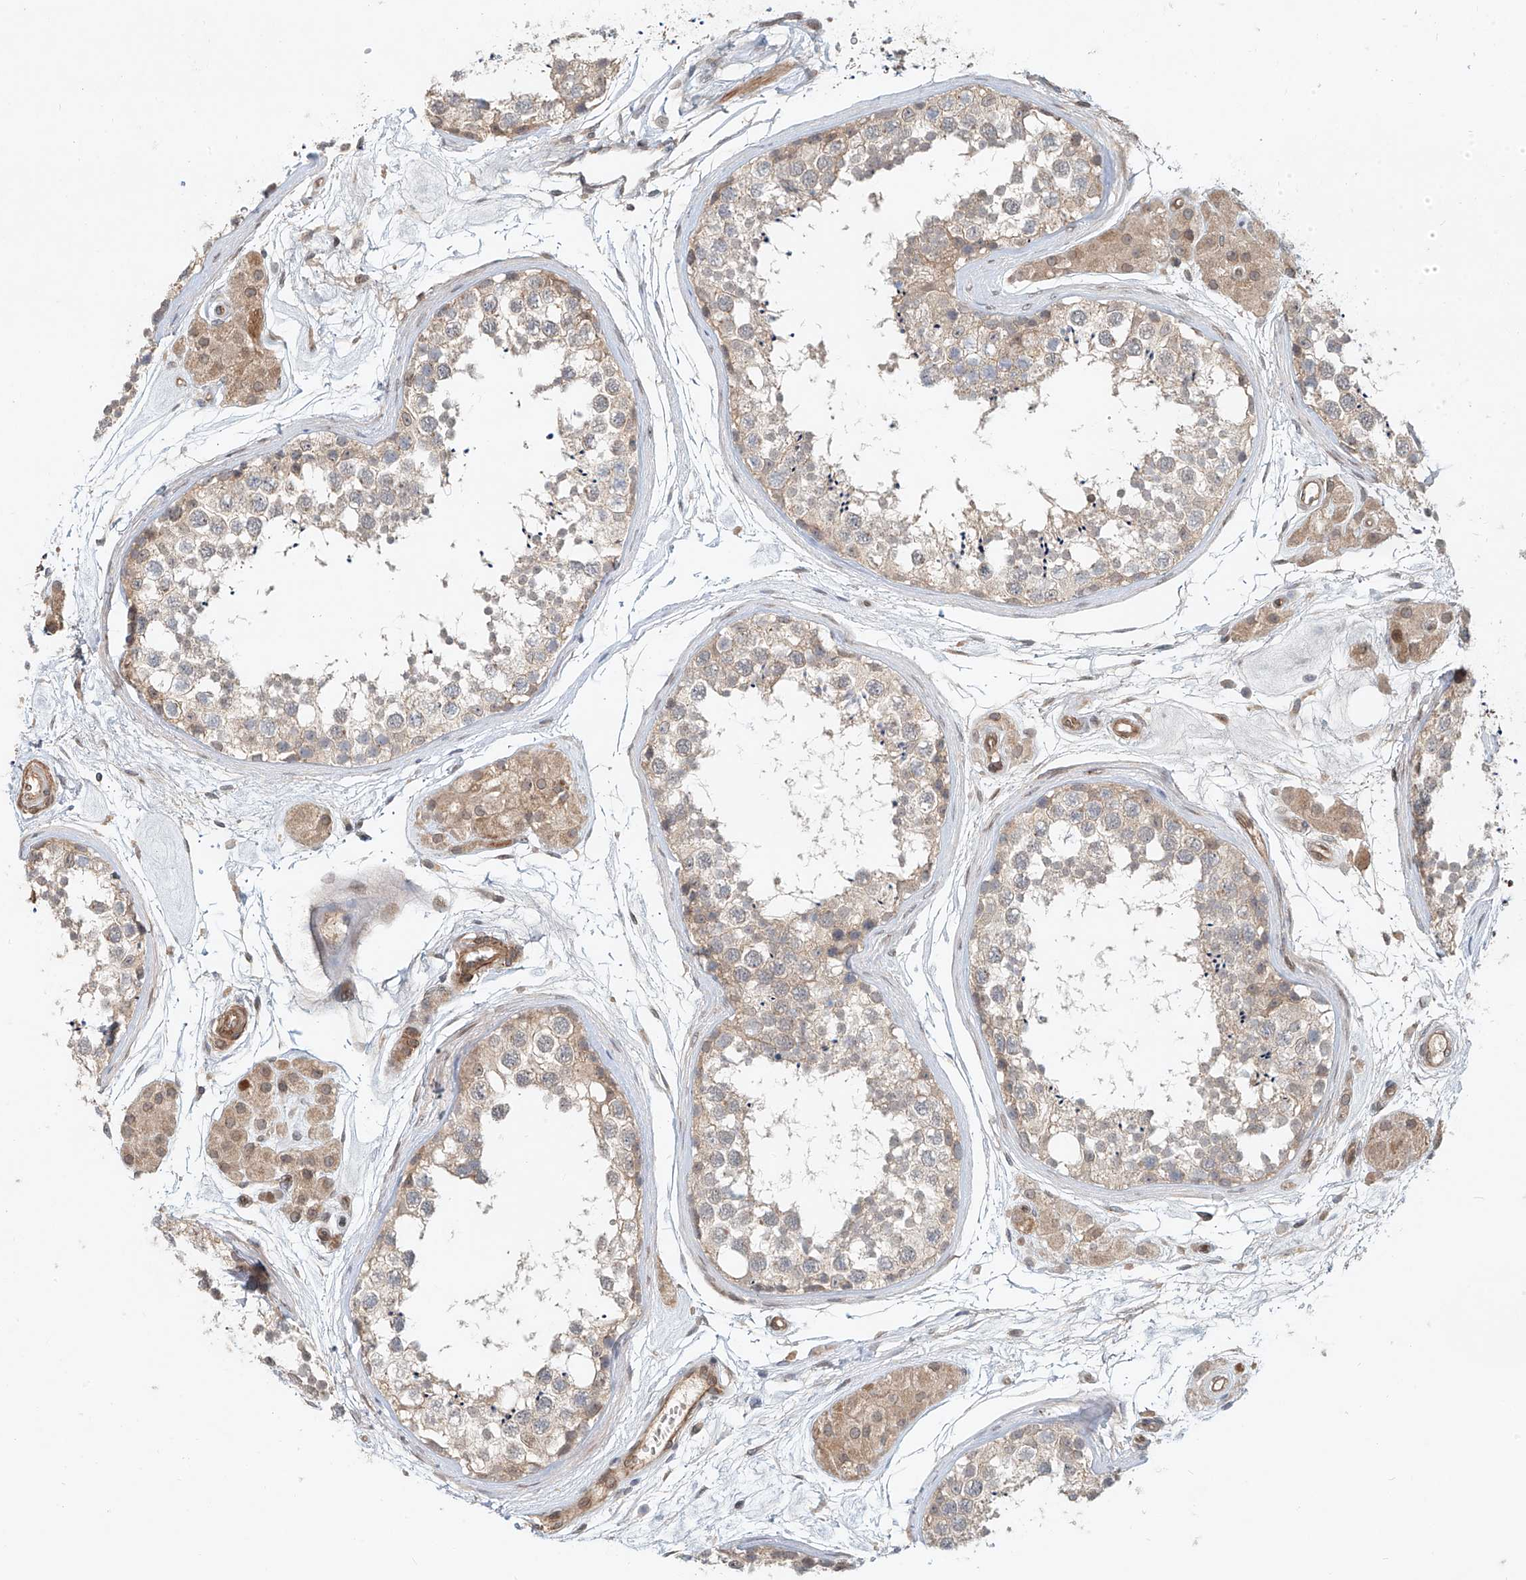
{"staining": {"intensity": "weak", "quantity": "25%-75%", "location": "cytoplasmic/membranous"}, "tissue": "testis", "cell_type": "Cells in seminiferous ducts", "image_type": "normal", "snomed": [{"axis": "morphology", "description": "Normal tissue, NOS"}, {"axis": "topography", "description": "Testis"}], "caption": "Human testis stained with a brown dye displays weak cytoplasmic/membranous positive positivity in approximately 25%-75% of cells in seminiferous ducts.", "gene": "SASH1", "patient": {"sex": "male", "age": 56}}